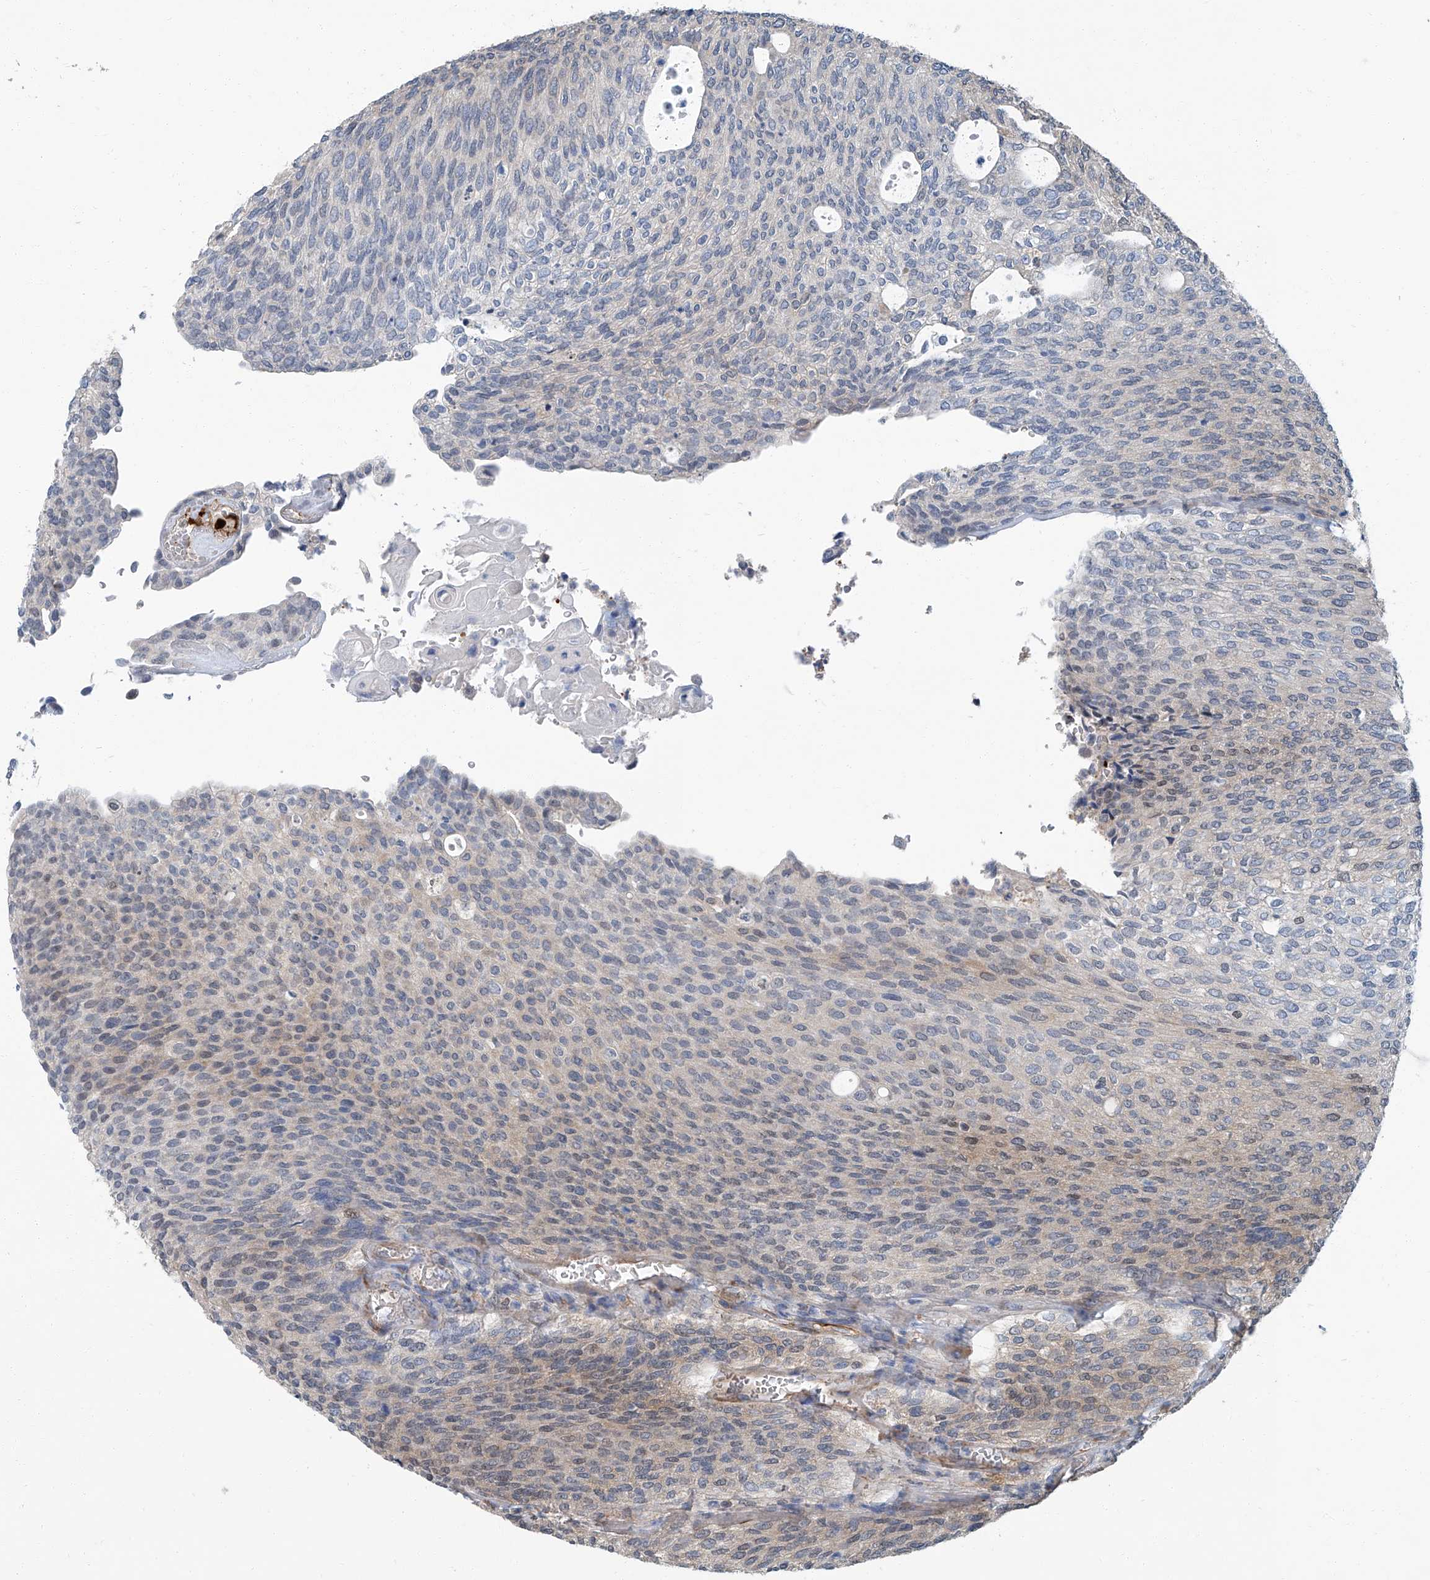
{"staining": {"intensity": "moderate", "quantity": "25%-75%", "location": "cytoplasmic/membranous,nuclear"}, "tissue": "urothelial cancer", "cell_type": "Tumor cells", "image_type": "cancer", "snomed": [{"axis": "morphology", "description": "Urothelial carcinoma, Low grade"}, {"axis": "topography", "description": "Urinary bladder"}], "caption": "Human urothelial cancer stained with a protein marker exhibits moderate staining in tumor cells.", "gene": "PSMB10", "patient": {"sex": "female", "age": 79}}